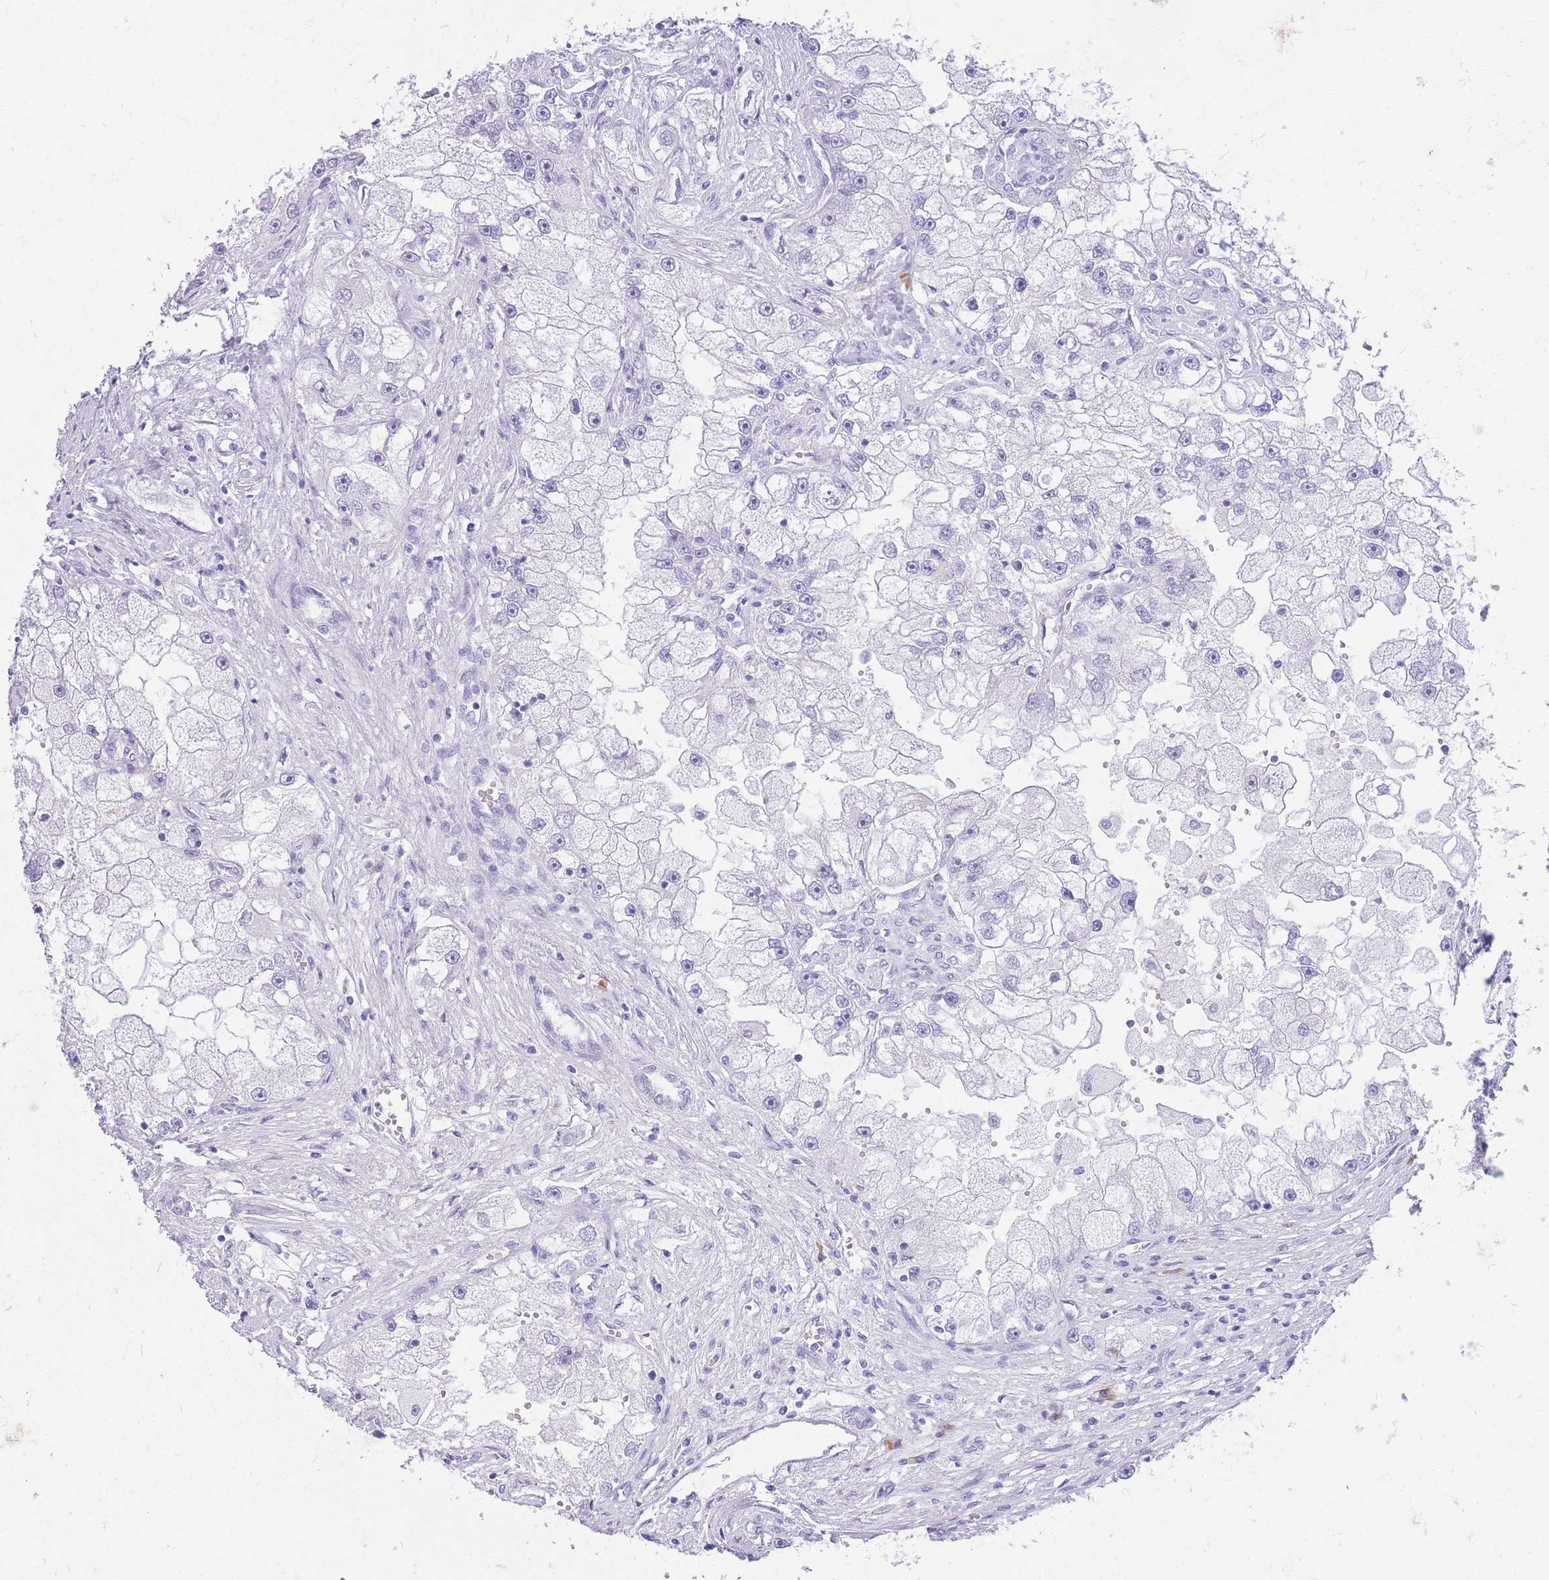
{"staining": {"intensity": "negative", "quantity": "none", "location": "none"}, "tissue": "renal cancer", "cell_type": "Tumor cells", "image_type": "cancer", "snomed": [{"axis": "morphology", "description": "Adenocarcinoma, NOS"}, {"axis": "topography", "description": "Kidney"}], "caption": "Renal cancer stained for a protein using IHC reveals no staining tumor cells.", "gene": "ZFP37", "patient": {"sex": "male", "age": 63}}